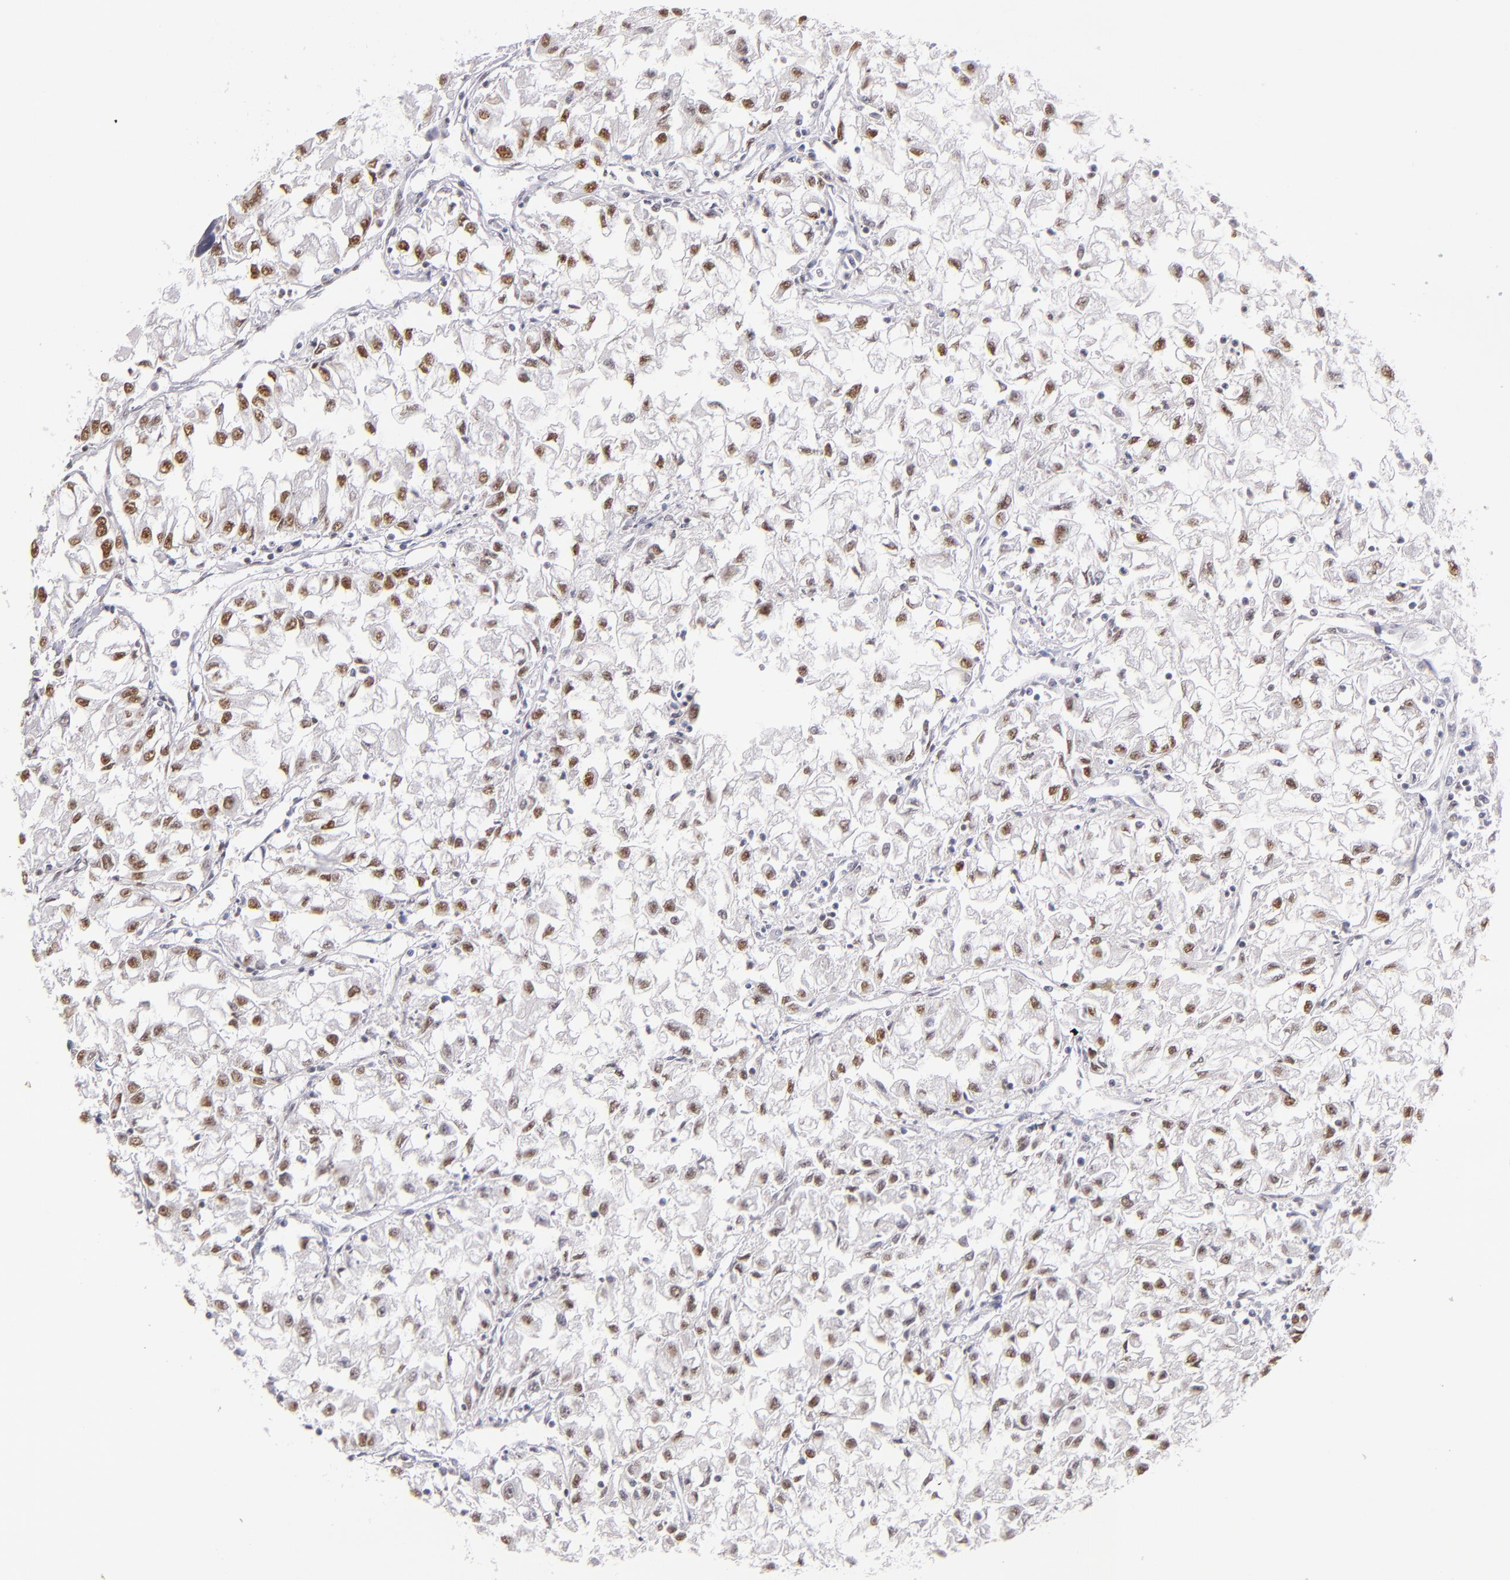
{"staining": {"intensity": "moderate", "quantity": "25%-75%", "location": "nuclear"}, "tissue": "renal cancer", "cell_type": "Tumor cells", "image_type": "cancer", "snomed": [{"axis": "morphology", "description": "Adenocarcinoma, NOS"}, {"axis": "topography", "description": "Kidney"}], "caption": "Protein staining exhibits moderate nuclear staining in about 25%-75% of tumor cells in renal cancer. (DAB (3,3'-diaminobenzidine) IHC, brown staining for protein, blue staining for nuclei).", "gene": "NCOR2", "patient": {"sex": "male", "age": 59}}